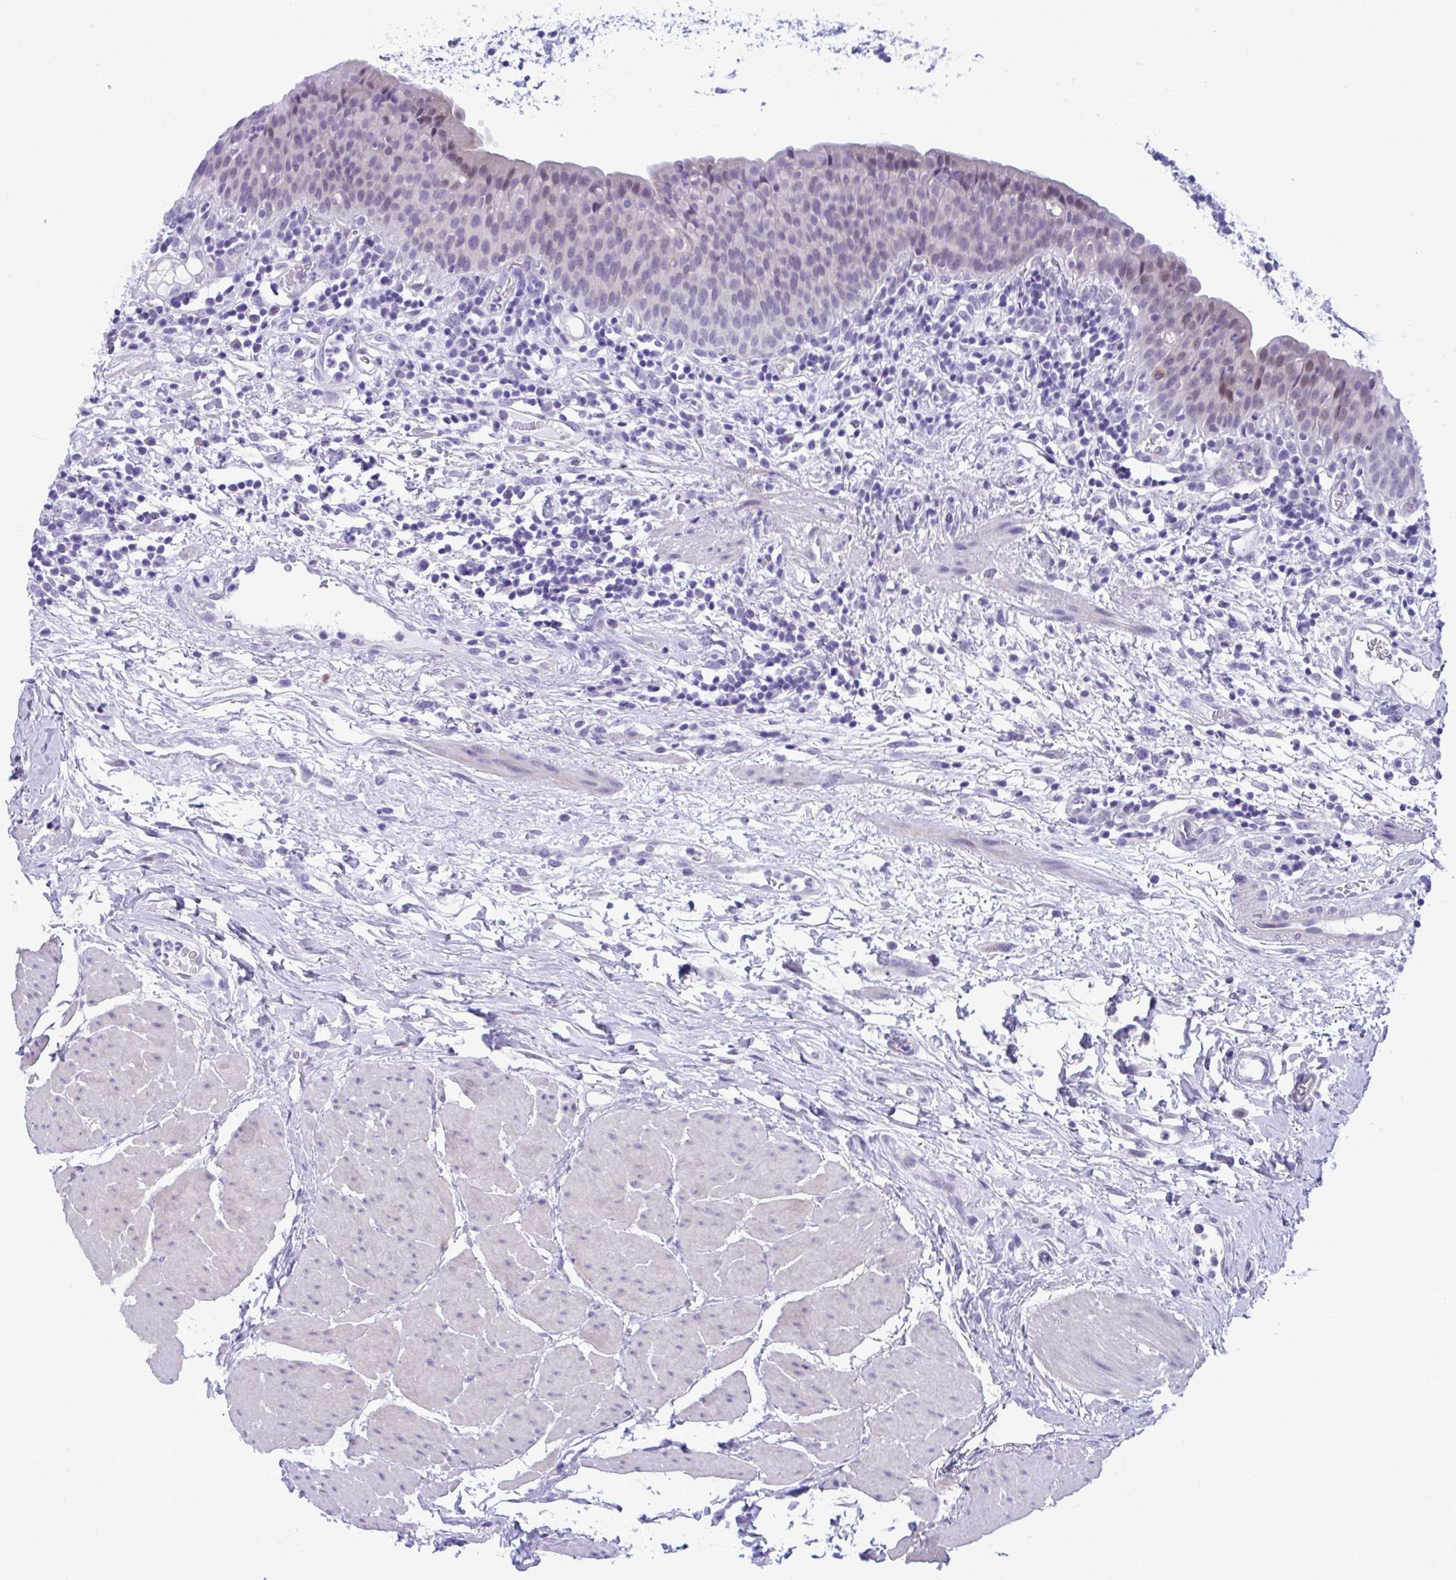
{"staining": {"intensity": "moderate", "quantity": "<25%", "location": "nuclear"}, "tissue": "urinary bladder", "cell_type": "Urothelial cells", "image_type": "normal", "snomed": [{"axis": "morphology", "description": "Normal tissue, NOS"}, {"axis": "morphology", "description": "Inflammation, NOS"}, {"axis": "topography", "description": "Urinary bladder"}], "caption": "Approximately <25% of urothelial cells in normal urinary bladder demonstrate moderate nuclear protein positivity as visualized by brown immunohistochemical staining.", "gene": "ISL1", "patient": {"sex": "male", "age": 57}}